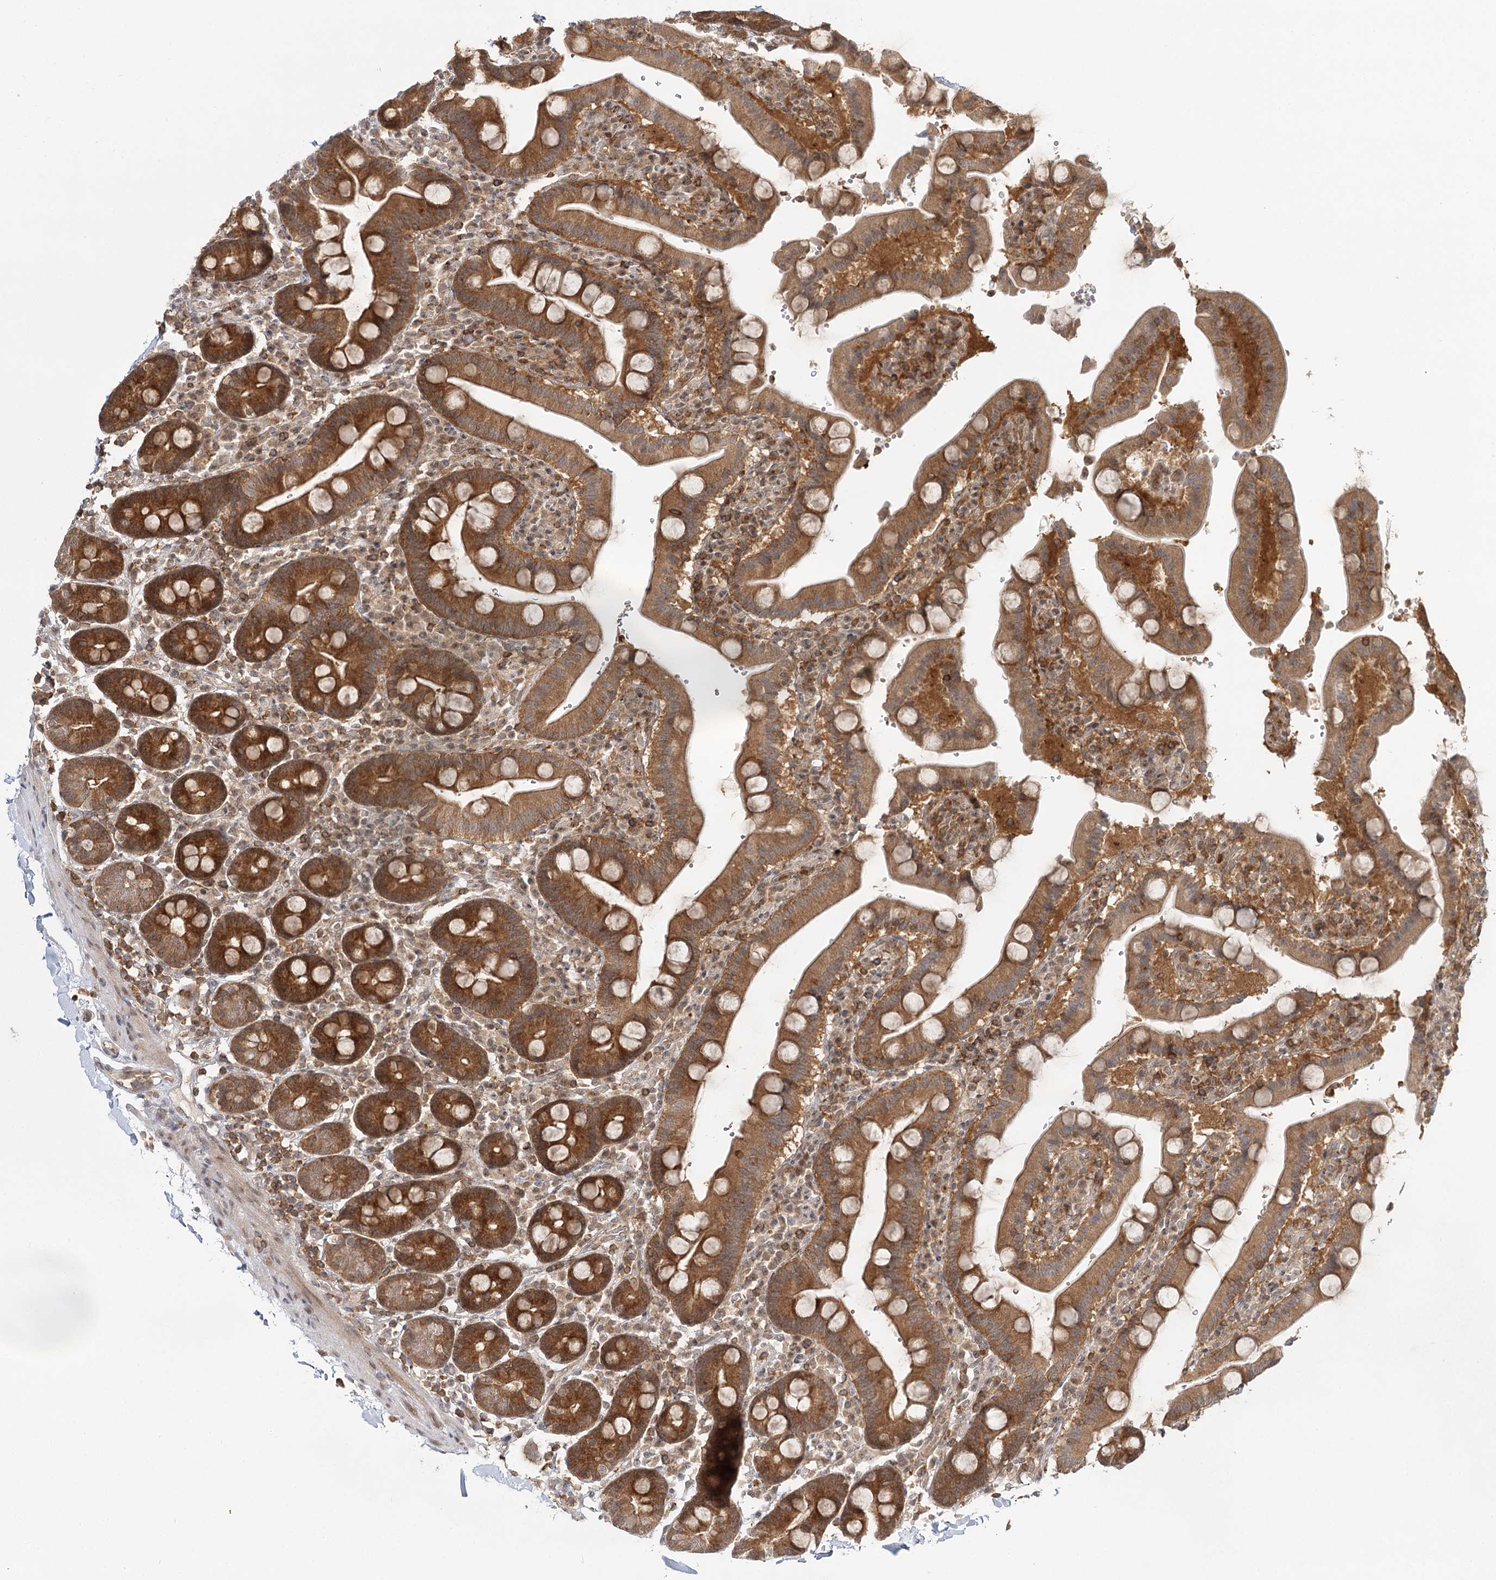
{"staining": {"intensity": "strong", "quantity": ">75%", "location": "cytoplasmic/membranous"}, "tissue": "duodenum", "cell_type": "Glandular cells", "image_type": "normal", "snomed": [{"axis": "morphology", "description": "Normal tissue, NOS"}, {"axis": "topography", "description": "Small intestine, NOS"}], "caption": "Immunohistochemical staining of unremarkable human duodenum exhibits >75% levels of strong cytoplasmic/membranous protein expression in about >75% of glandular cells. Ihc stains the protein in brown and the nuclei are stained blue.", "gene": "FAM120B", "patient": {"sex": "female", "age": 71}}